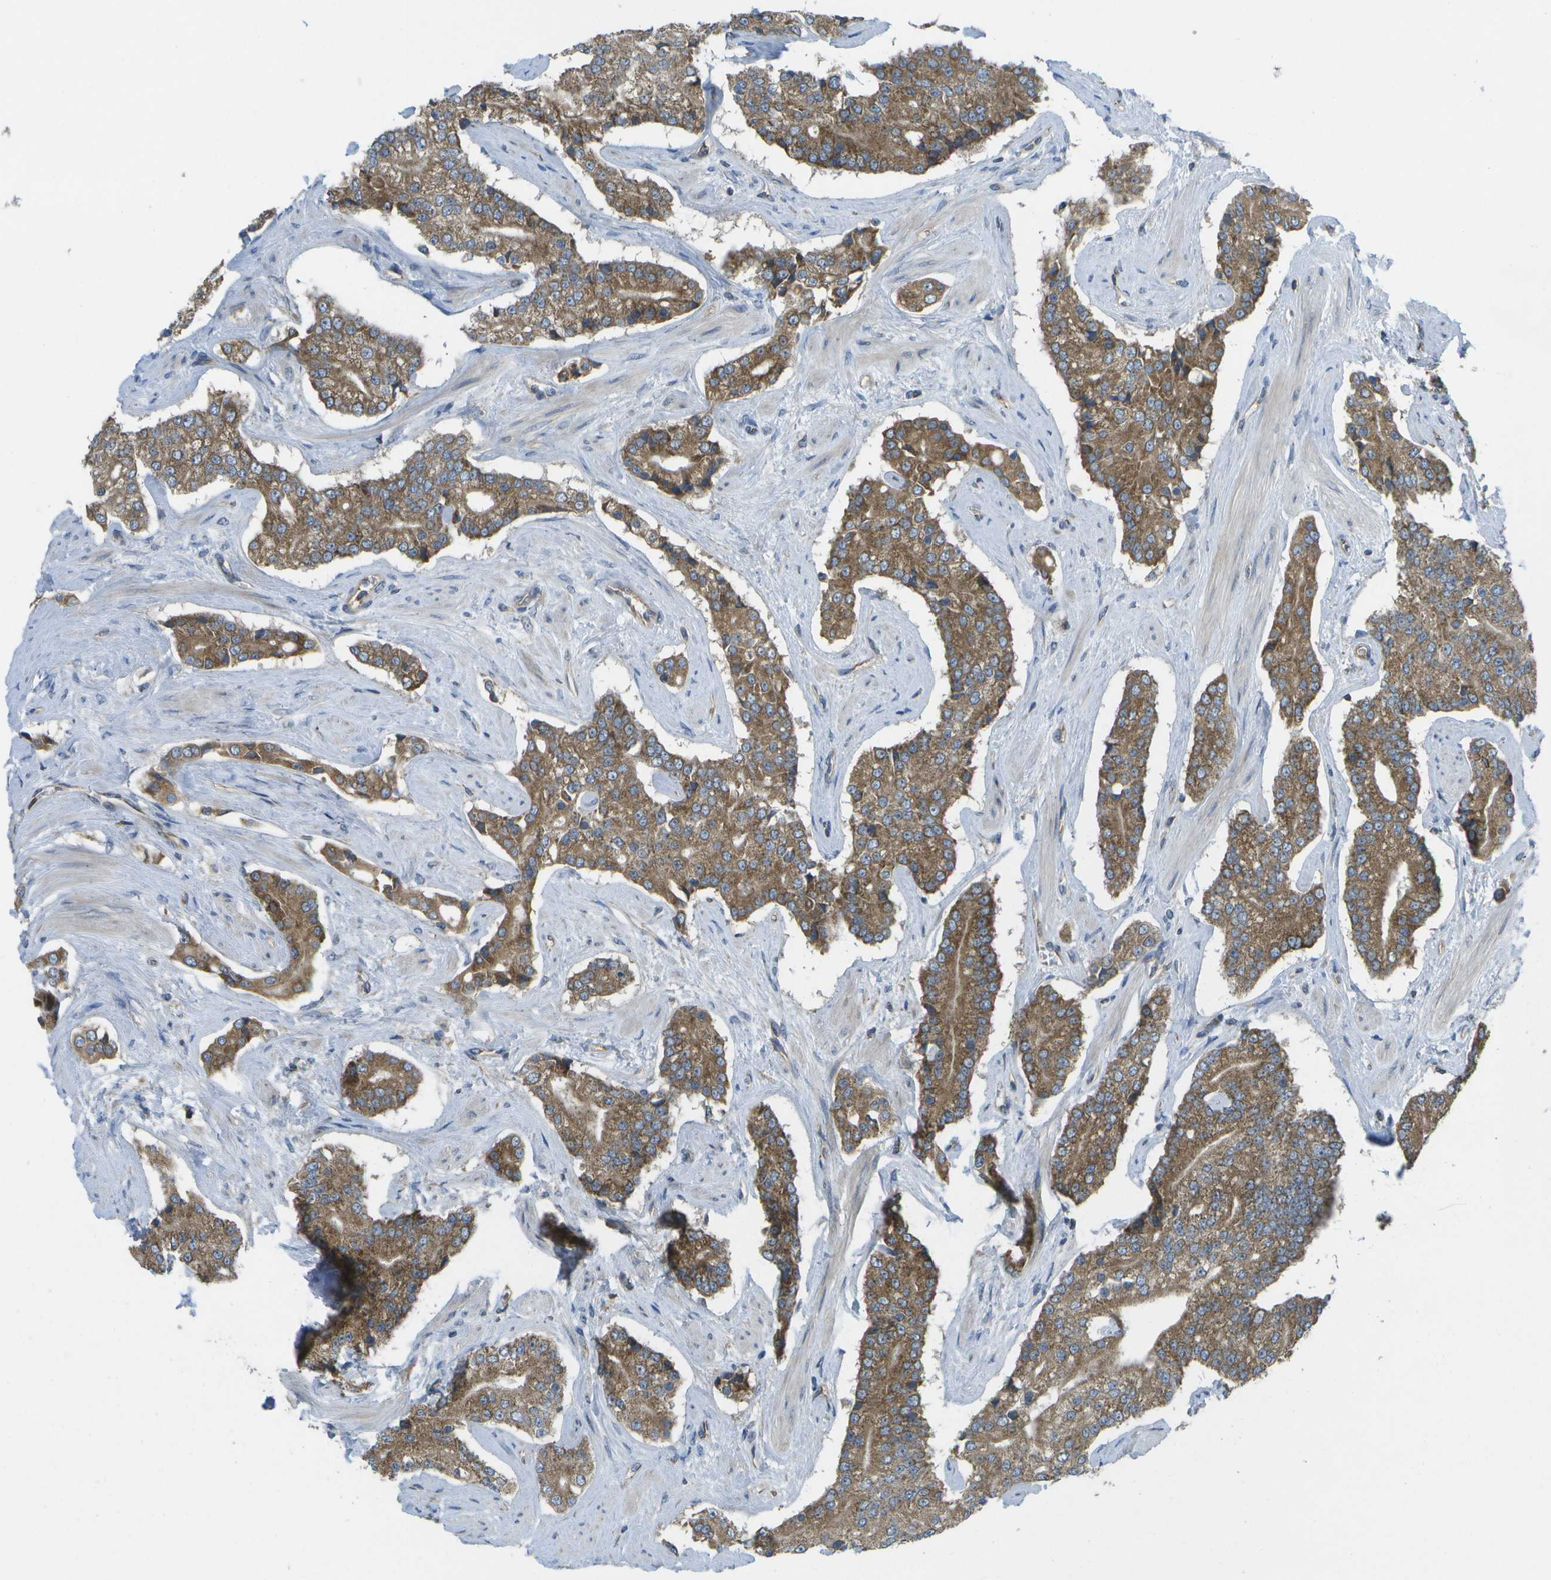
{"staining": {"intensity": "strong", "quantity": ">75%", "location": "cytoplasmic/membranous"}, "tissue": "prostate cancer", "cell_type": "Tumor cells", "image_type": "cancer", "snomed": [{"axis": "morphology", "description": "Normal tissue, NOS"}, {"axis": "morphology", "description": "Adenocarcinoma, High grade"}, {"axis": "topography", "description": "Prostate"}, {"axis": "topography", "description": "Seminal veicle"}], "caption": "Prostate cancer (adenocarcinoma (high-grade)) was stained to show a protein in brown. There is high levels of strong cytoplasmic/membranous staining in about >75% of tumor cells.", "gene": "DPM3", "patient": {"sex": "male", "age": 55}}